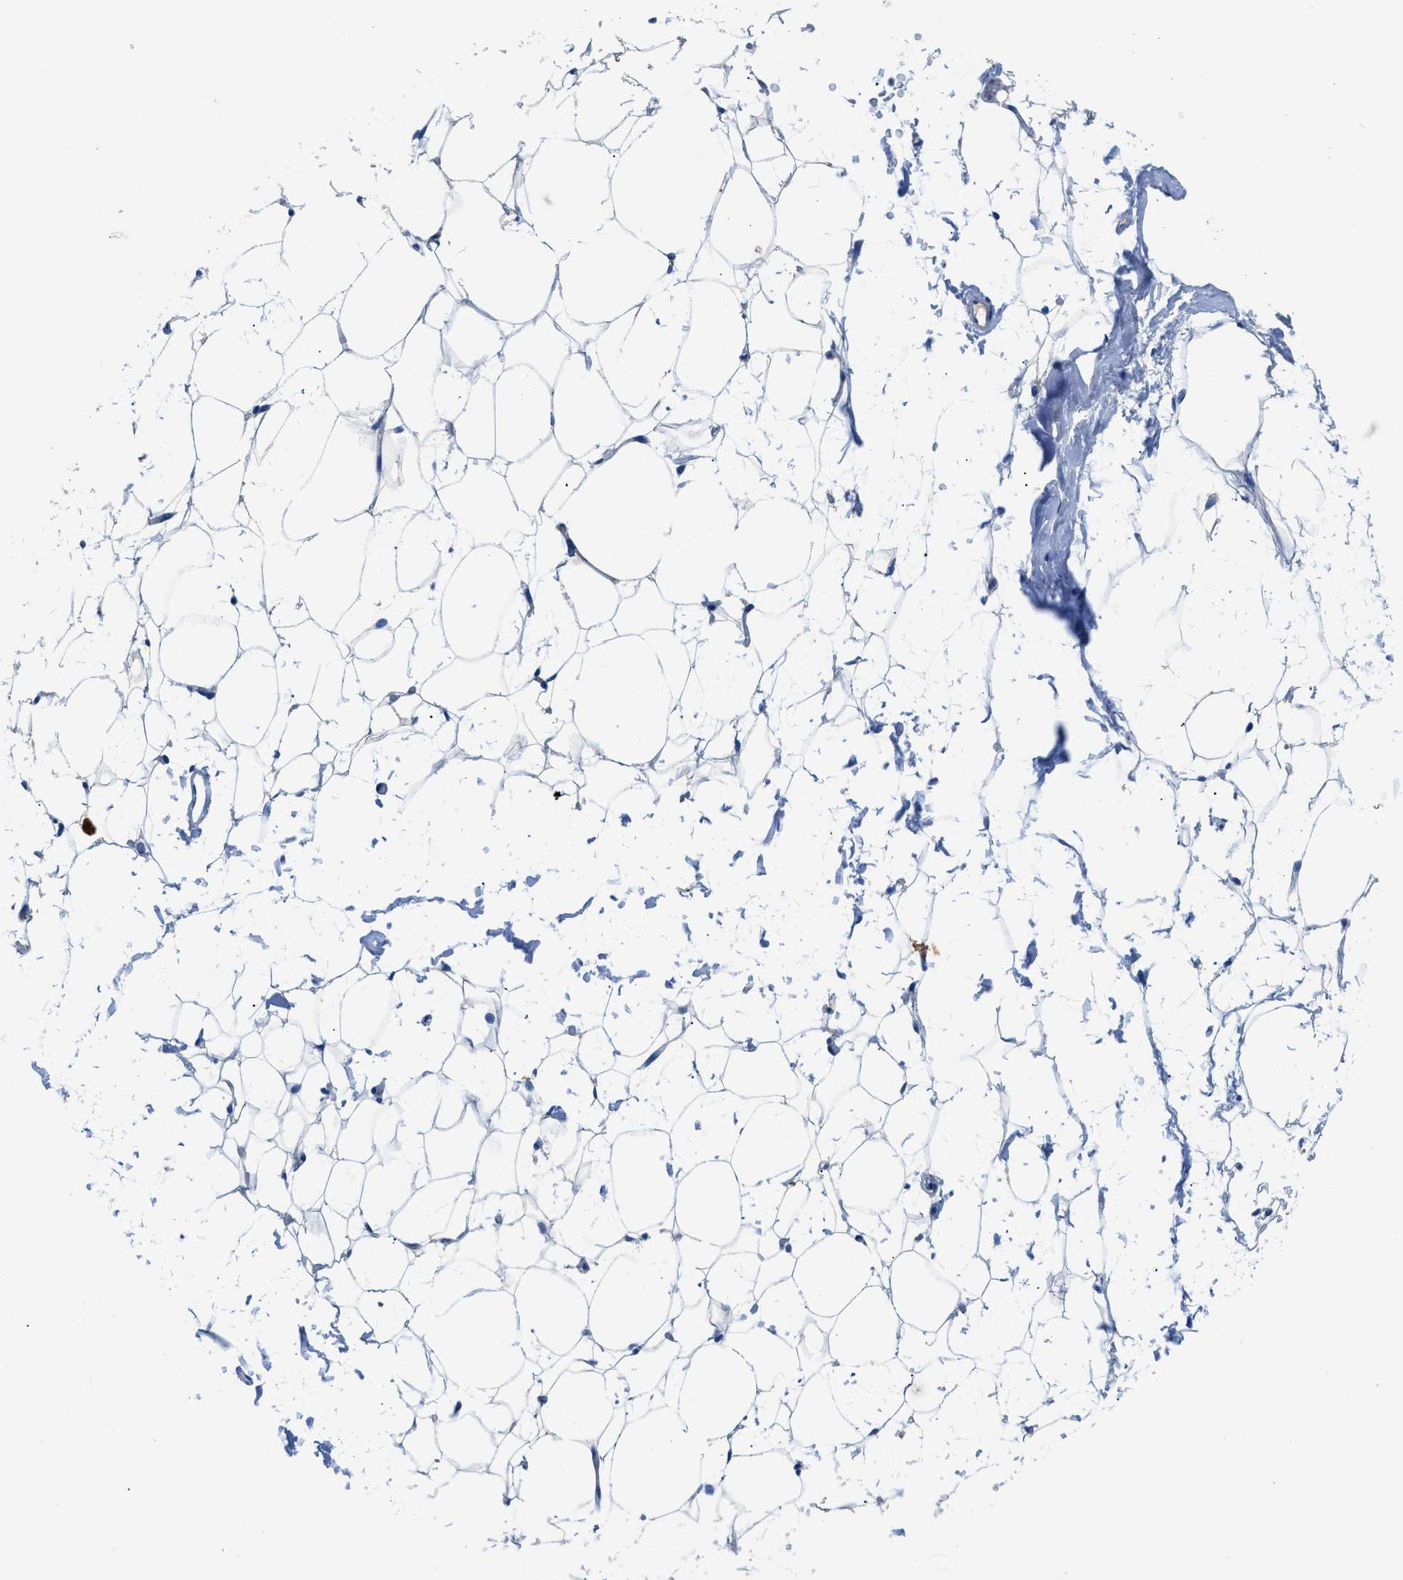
{"staining": {"intensity": "negative", "quantity": "none", "location": "none"}, "tissue": "adipose tissue", "cell_type": "Adipocytes", "image_type": "normal", "snomed": [{"axis": "morphology", "description": "Normal tissue, NOS"}, {"axis": "topography", "description": "Breast"}, {"axis": "topography", "description": "Soft tissue"}], "caption": "An IHC histopathology image of benign adipose tissue is shown. There is no staining in adipocytes of adipose tissue.", "gene": "SLC10A6", "patient": {"sex": "female", "age": 75}}